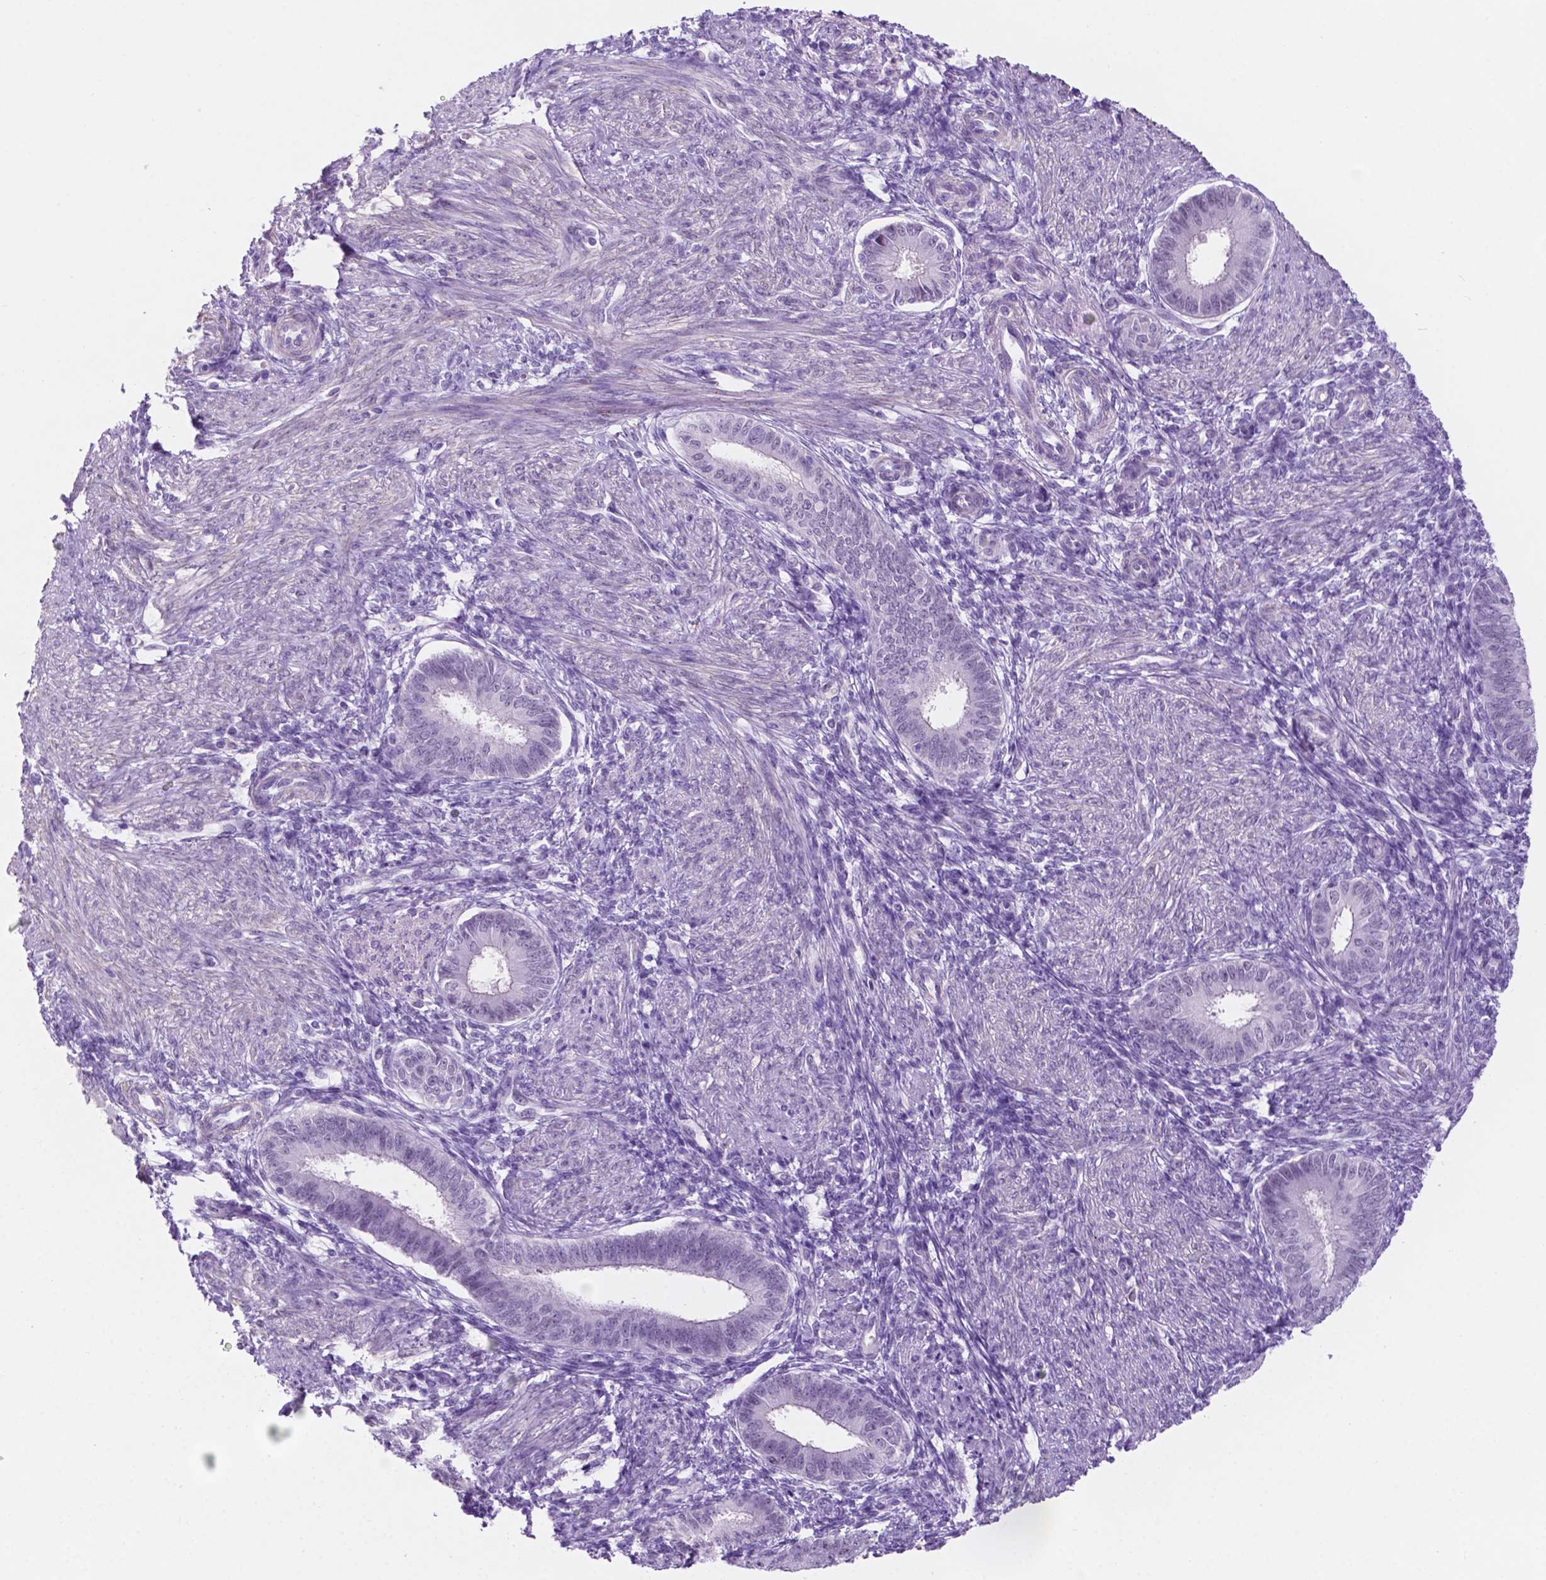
{"staining": {"intensity": "negative", "quantity": "none", "location": "none"}, "tissue": "endometrium", "cell_type": "Cells in endometrial stroma", "image_type": "normal", "snomed": [{"axis": "morphology", "description": "Normal tissue, NOS"}, {"axis": "topography", "description": "Endometrium"}], "caption": "Cells in endometrial stroma show no significant protein positivity in normal endometrium.", "gene": "ACY3", "patient": {"sex": "female", "age": 39}}